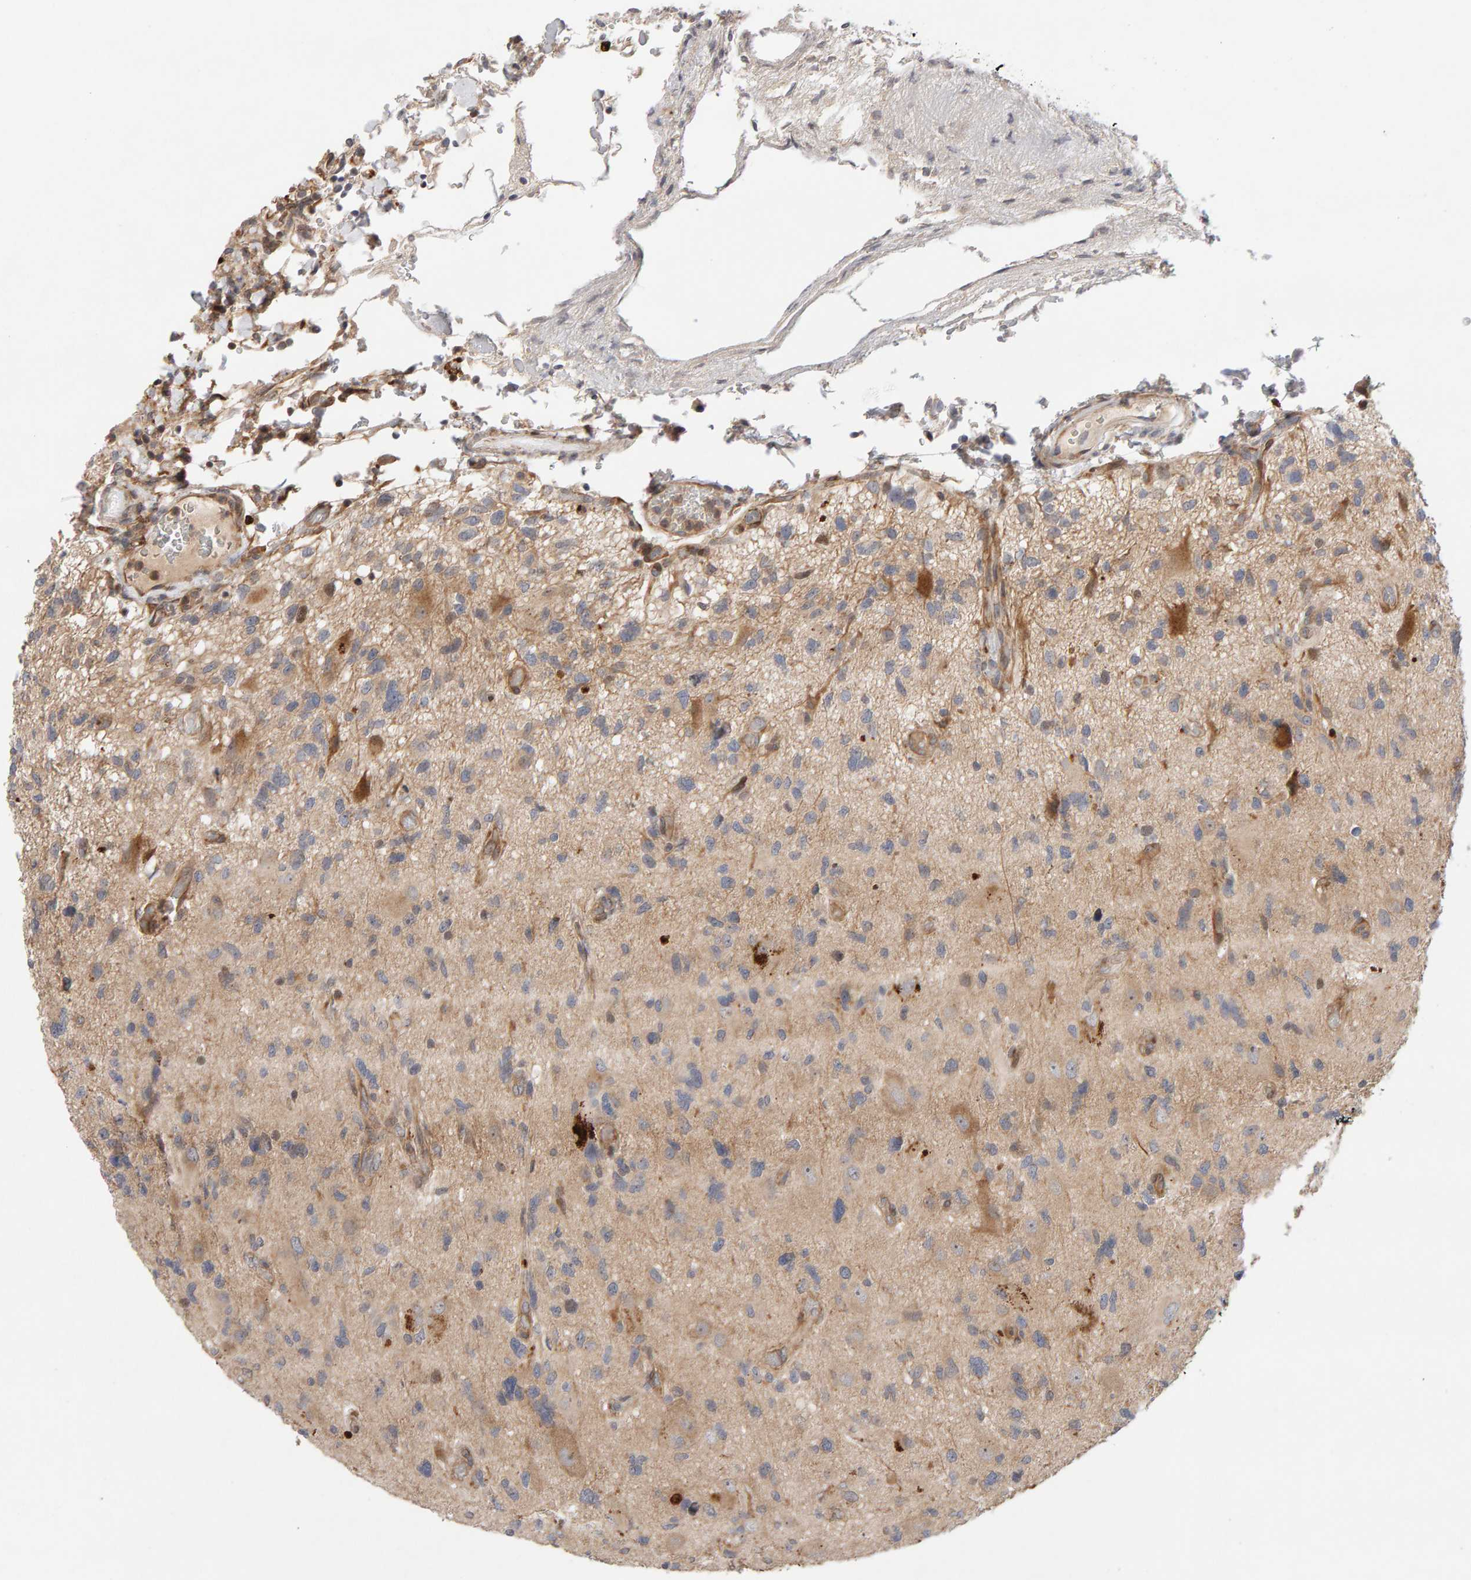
{"staining": {"intensity": "moderate", "quantity": "<25%", "location": "cytoplasmic/membranous"}, "tissue": "glioma", "cell_type": "Tumor cells", "image_type": "cancer", "snomed": [{"axis": "morphology", "description": "Glioma, malignant, High grade"}, {"axis": "topography", "description": "Brain"}], "caption": "Immunohistochemical staining of human glioma demonstrates moderate cytoplasmic/membranous protein expression in about <25% of tumor cells.", "gene": "LZTS1", "patient": {"sex": "male", "age": 33}}